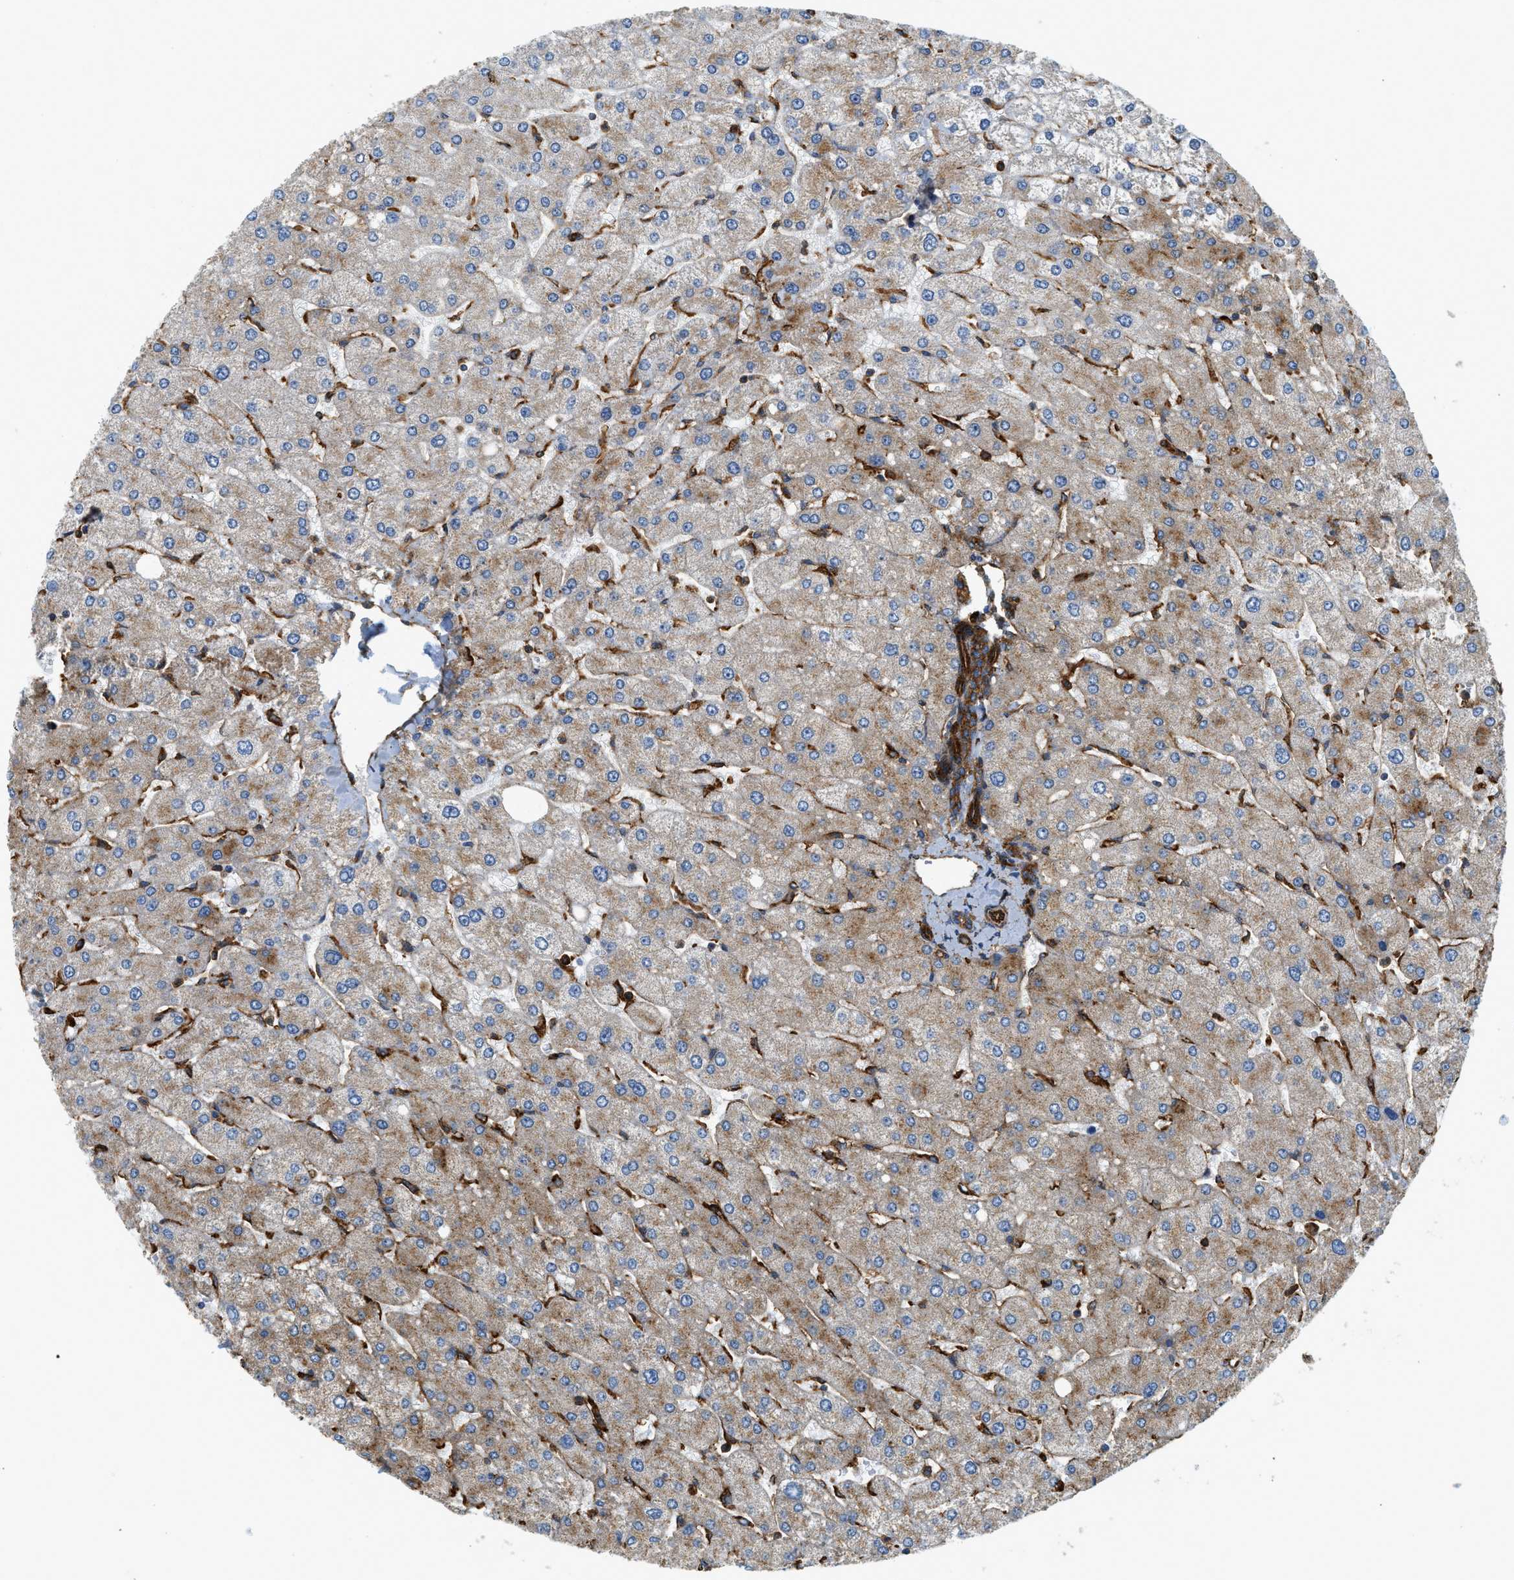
{"staining": {"intensity": "strong", "quantity": ">75%", "location": "cytoplasmic/membranous"}, "tissue": "liver", "cell_type": "Cholangiocytes", "image_type": "normal", "snomed": [{"axis": "morphology", "description": "Normal tissue, NOS"}, {"axis": "topography", "description": "Liver"}], "caption": "Protein staining of benign liver displays strong cytoplasmic/membranous staining in about >75% of cholangiocytes. (Brightfield microscopy of DAB IHC at high magnification).", "gene": "HIP1", "patient": {"sex": "male", "age": 55}}